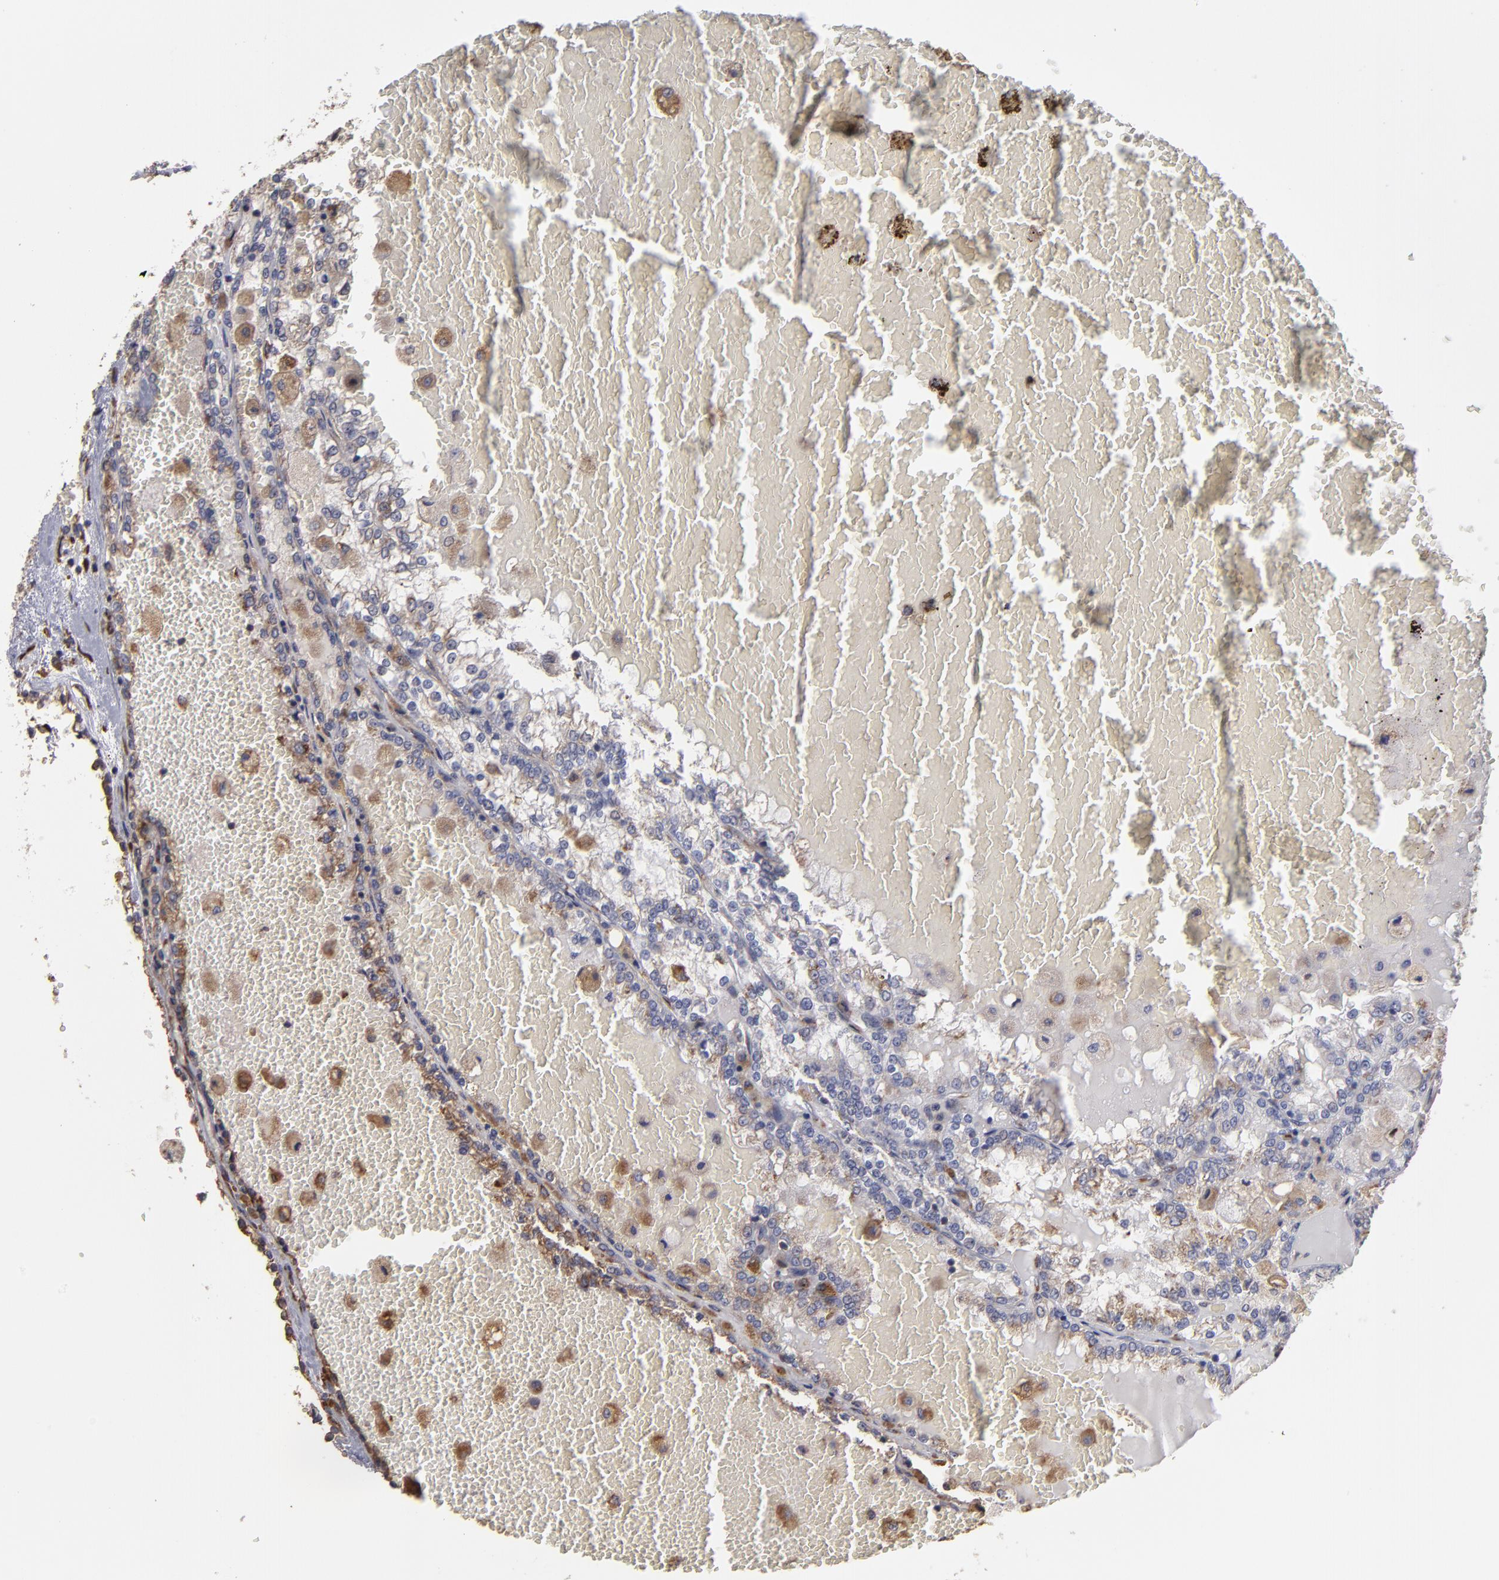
{"staining": {"intensity": "moderate", "quantity": "25%-75%", "location": "cytoplasmic/membranous"}, "tissue": "renal cancer", "cell_type": "Tumor cells", "image_type": "cancer", "snomed": [{"axis": "morphology", "description": "Adenocarcinoma, NOS"}, {"axis": "topography", "description": "Kidney"}], "caption": "The photomicrograph shows a brown stain indicating the presence of a protein in the cytoplasmic/membranous of tumor cells in renal cancer.", "gene": "SND1", "patient": {"sex": "female", "age": 56}}